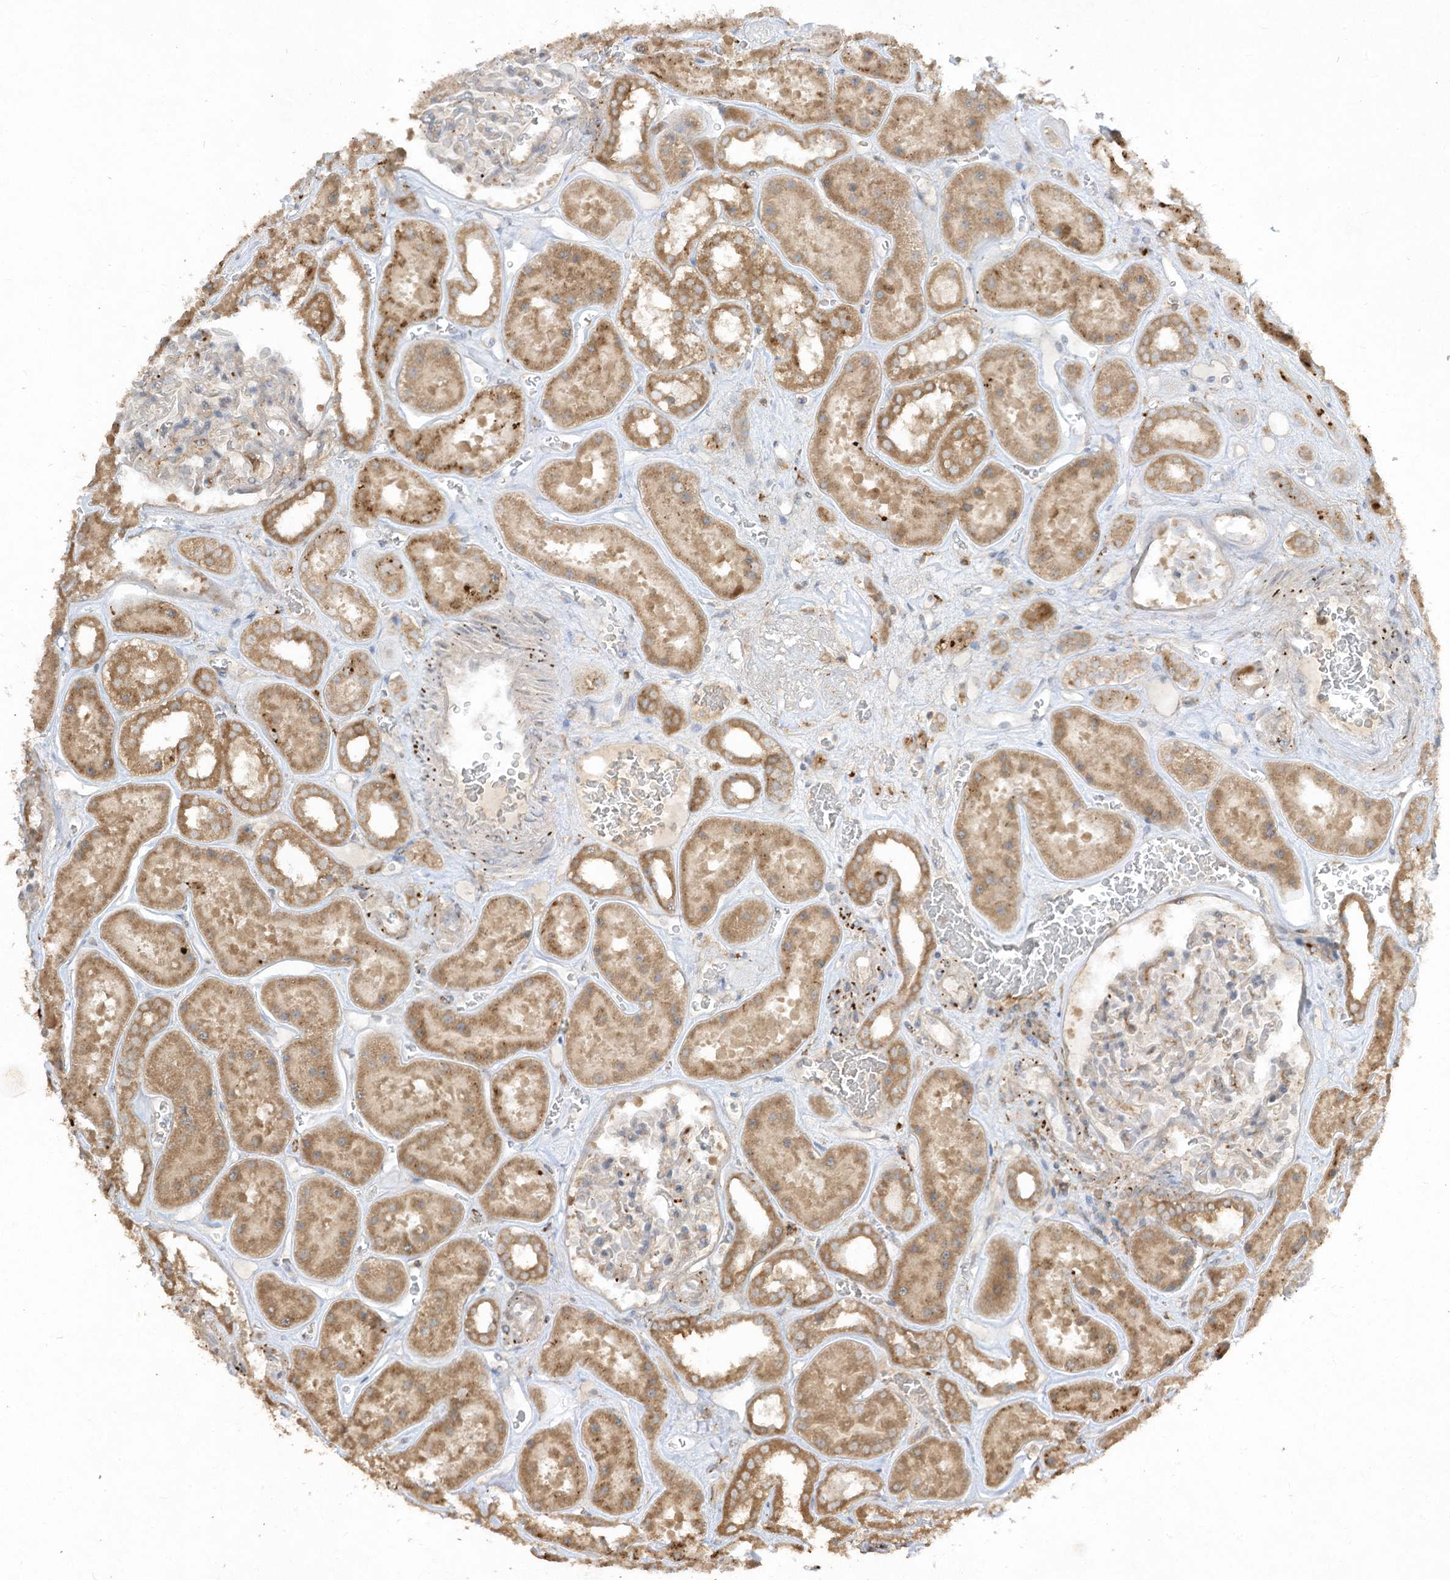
{"staining": {"intensity": "moderate", "quantity": "<25%", "location": "cytoplasmic/membranous"}, "tissue": "kidney", "cell_type": "Cells in glomeruli", "image_type": "normal", "snomed": [{"axis": "morphology", "description": "Normal tissue, NOS"}, {"axis": "topography", "description": "Kidney"}], "caption": "A histopathology image showing moderate cytoplasmic/membranous positivity in approximately <25% of cells in glomeruli in normal kidney, as visualized by brown immunohistochemical staining.", "gene": "LDAH", "patient": {"sex": "female", "age": 41}}